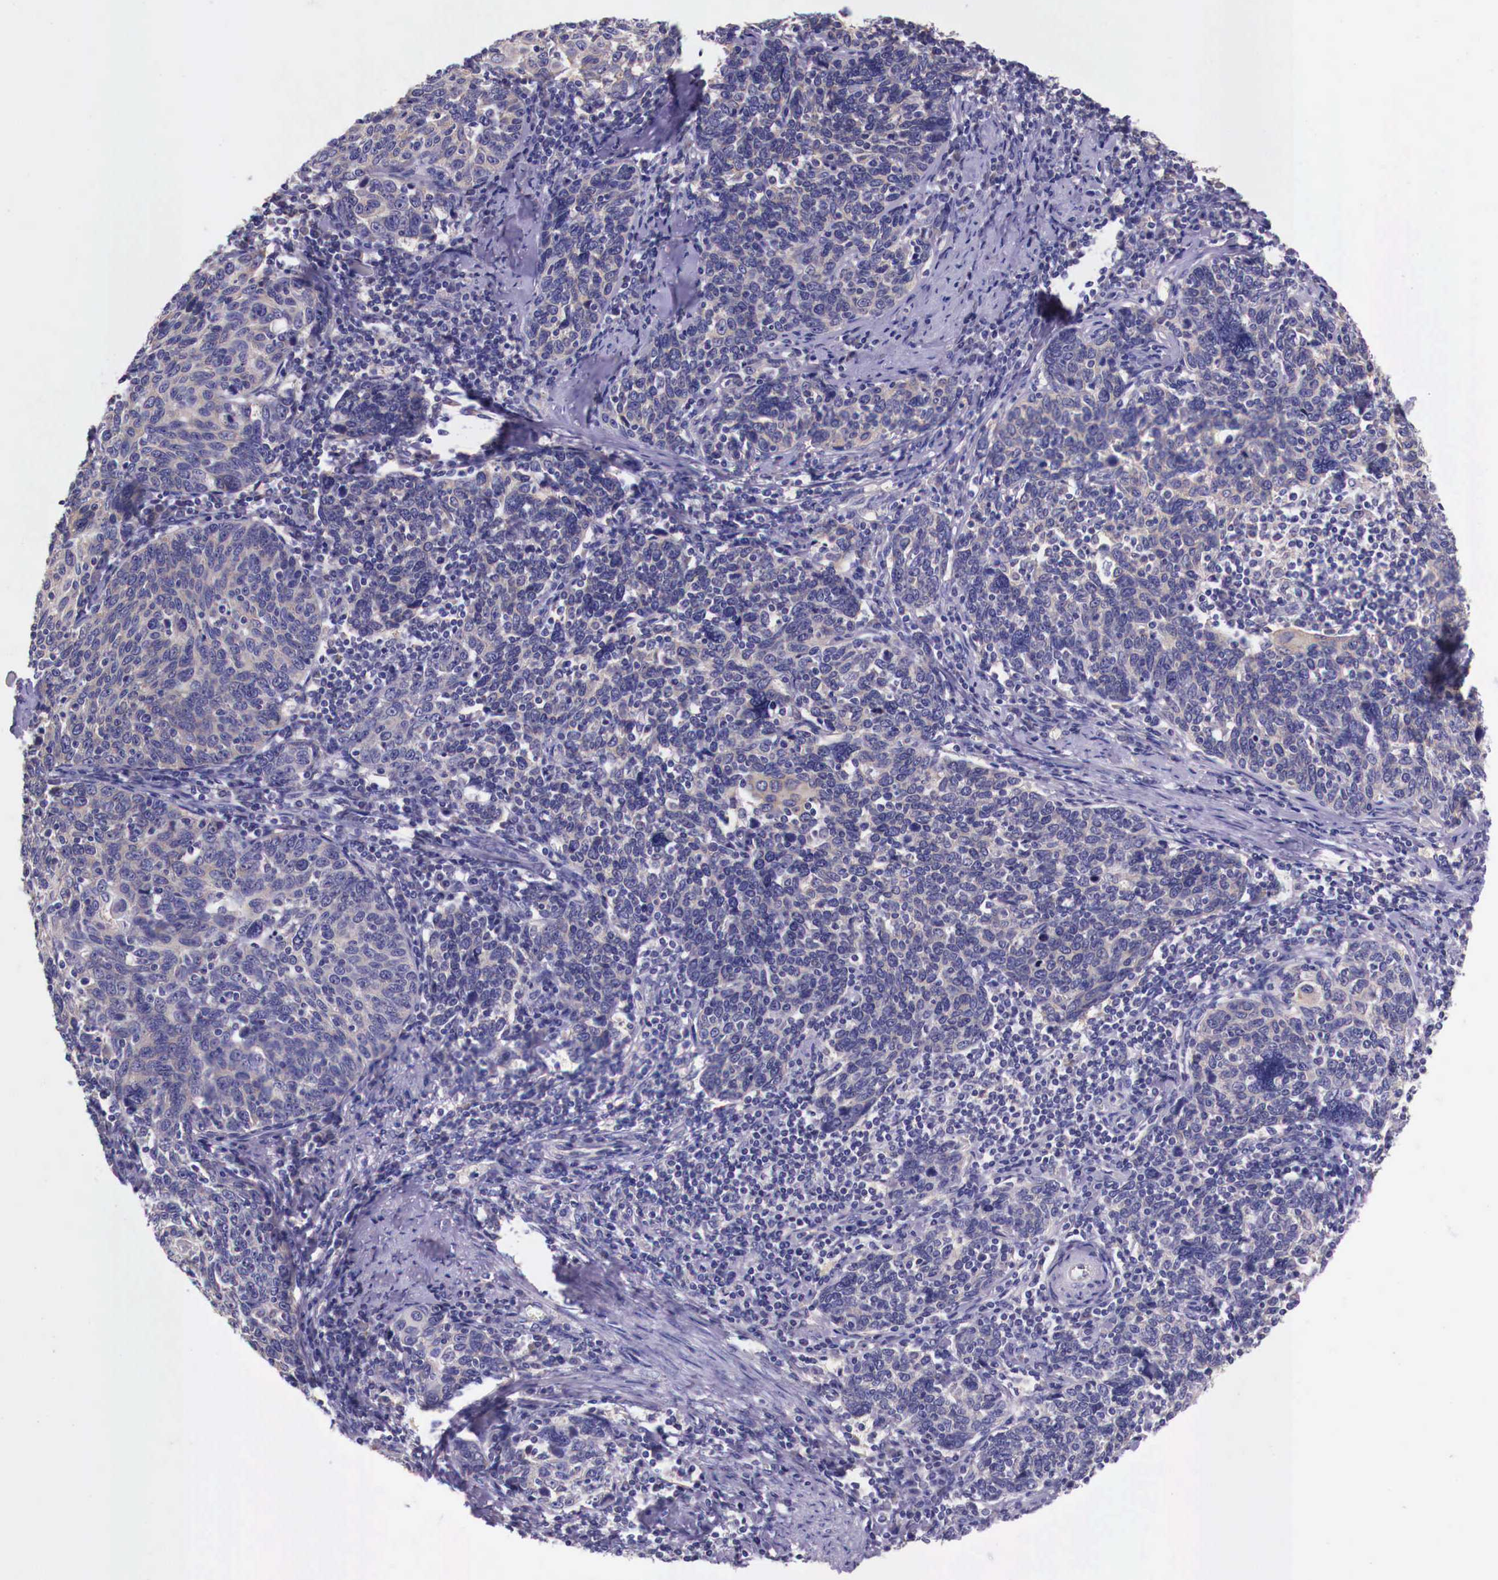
{"staining": {"intensity": "negative", "quantity": "none", "location": "none"}, "tissue": "cervical cancer", "cell_type": "Tumor cells", "image_type": "cancer", "snomed": [{"axis": "morphology", "description": "Squamous cell carcinoma, NOS"}, {"axis": "topography", "description": "Cervix"}], "caption": "This image is of cervical cancer stained with IHC to label a protein in brown with the nuclei are counter-stained blue. There is no positivity in tumor cells.", "gene": "GRIPAP1", "patient": {"sex": "female", "age": 41}}